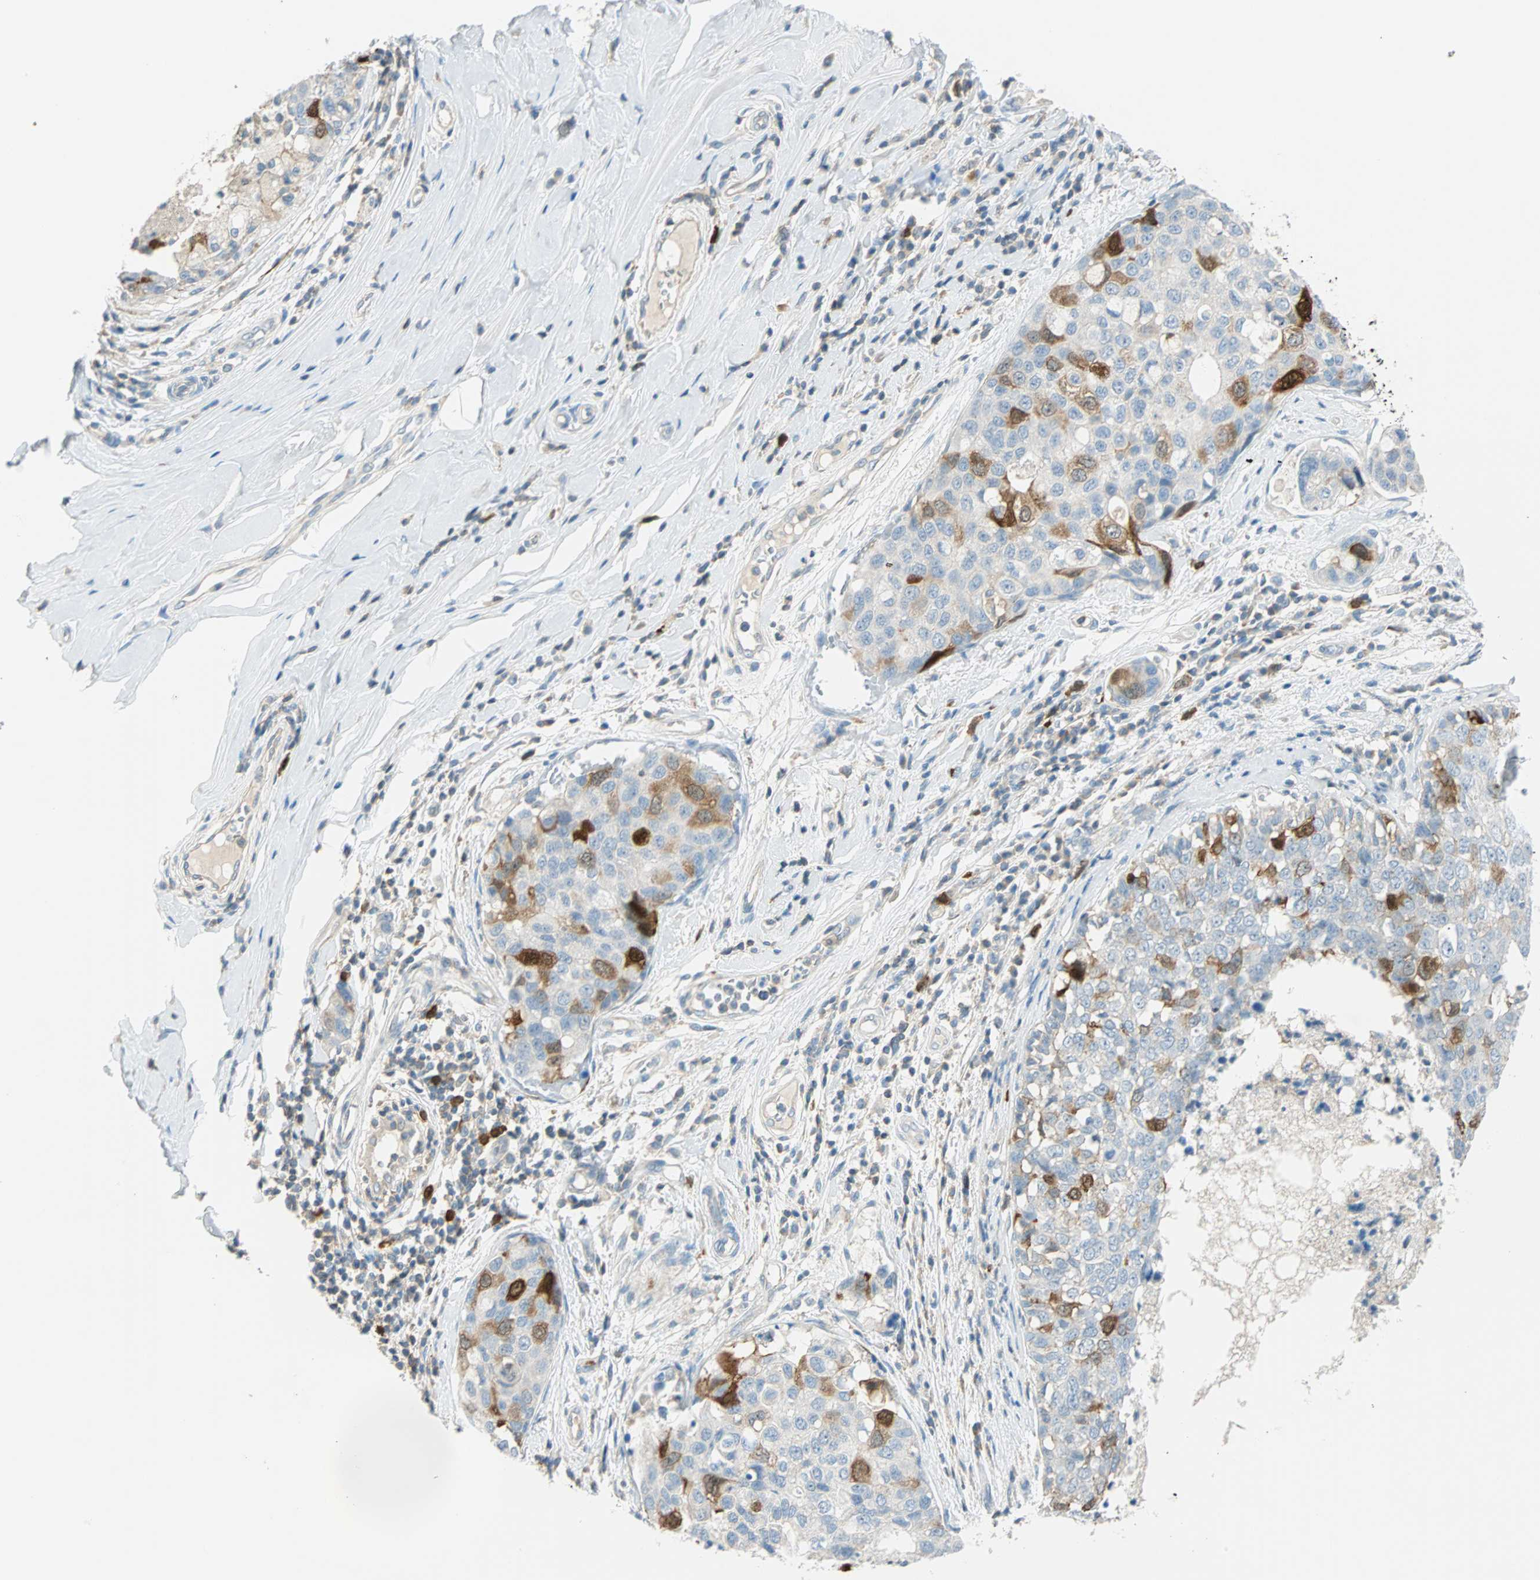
{"staining": {"intensity": "moderate", "quantity": "<25%", "location": "cytoplasmic/membranous"}, "tissue": "breast cancer", "cell_type": "Tumor cells", "image_type": "cancer", "snomed": [{"axis": "morphology", "description": "Duct carcinoma"}, {"axis": "topography", "description": "Breast"}], "caption": "An immunohistochemistry photomicrograph of neoplastic tissue is shown. Protein staining in brown highlights moderate cytoplasmic/membranous positivity in breast cancer within tumor cells. Nuclei are stained in blue.", "gene": "PTTG1", "patient": {"sex": "female", "age": 27}}